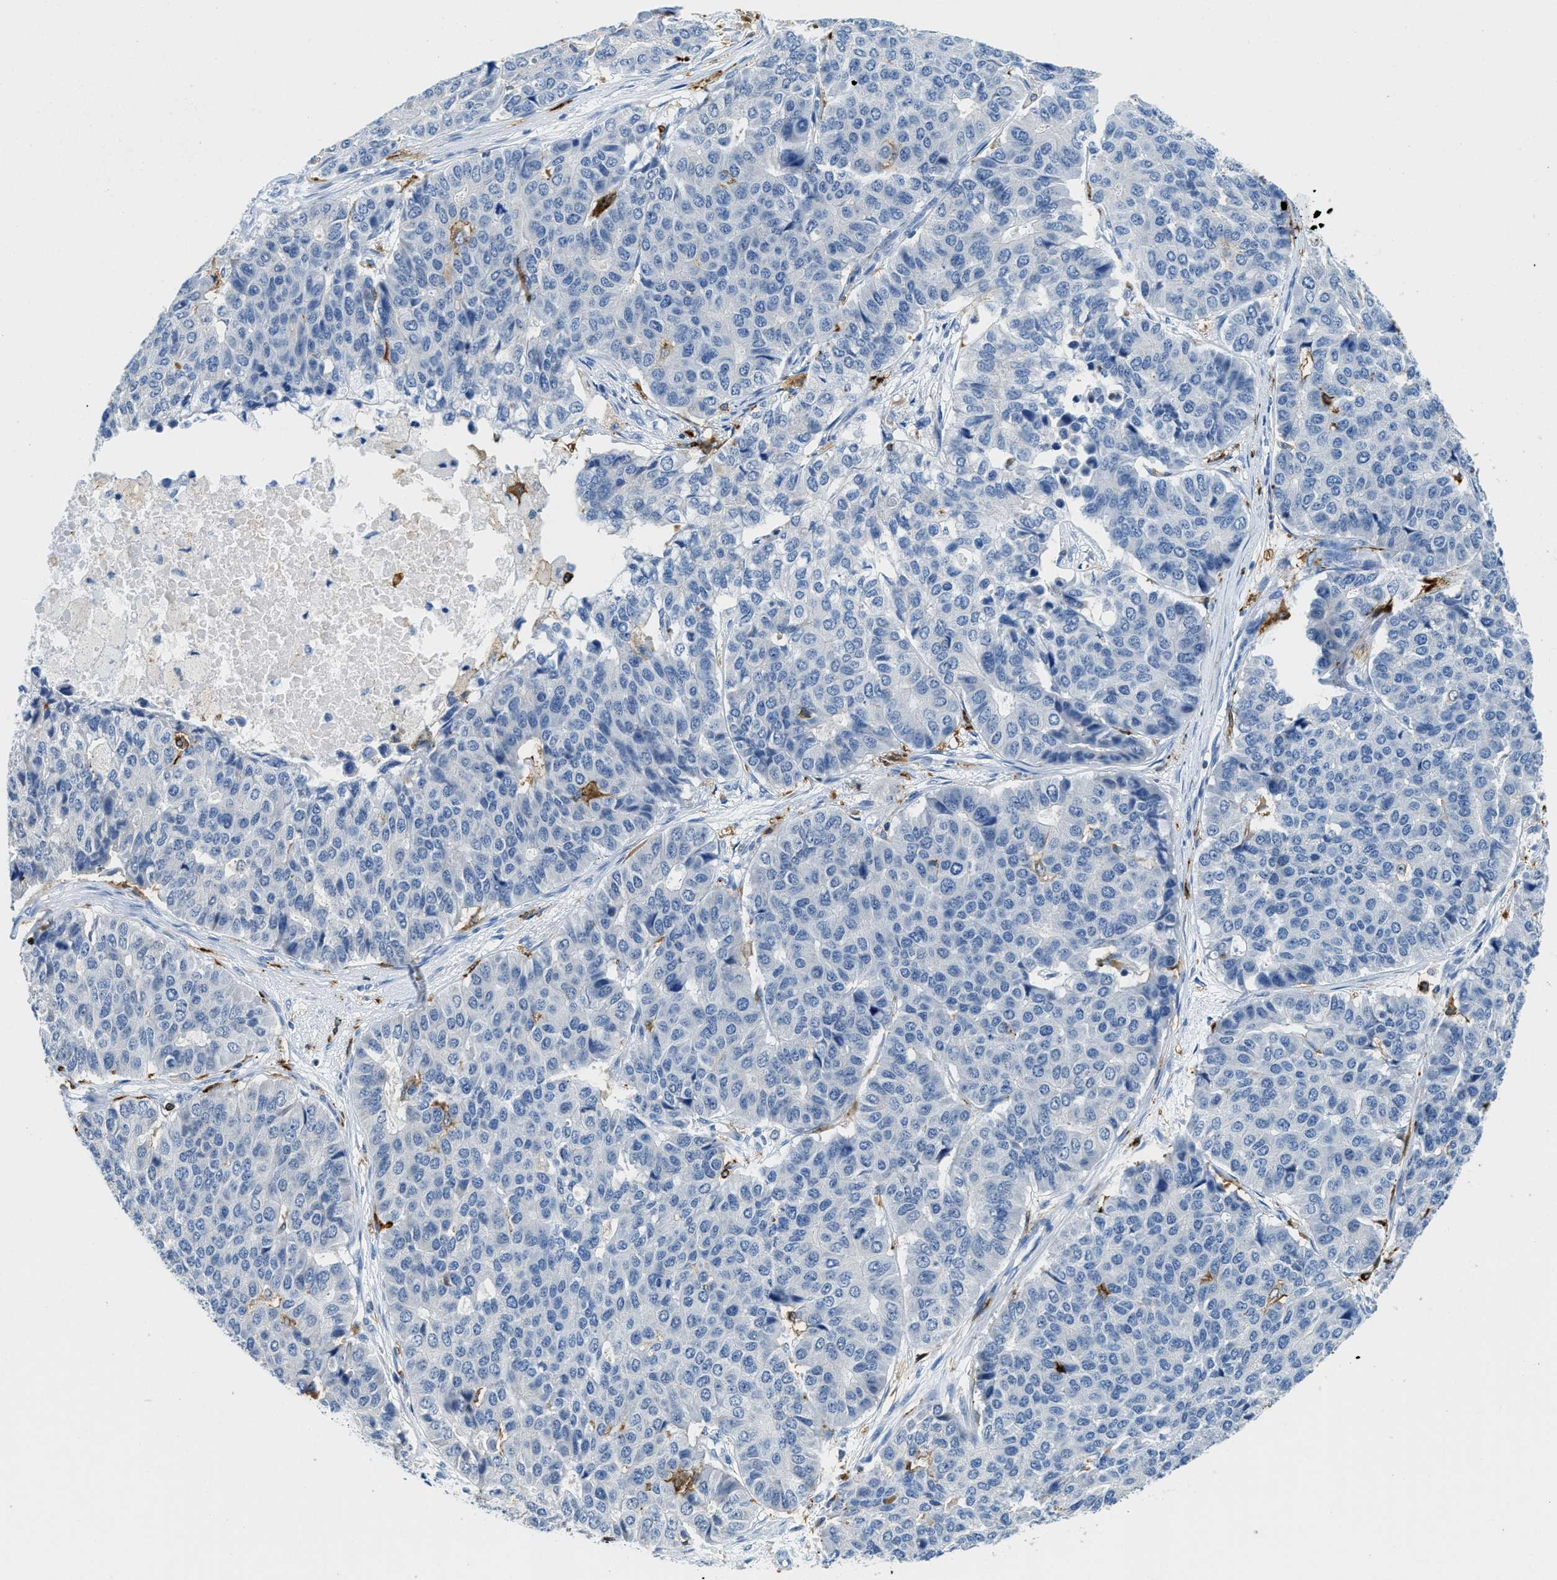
{"staining": {"intensity": "negative", "quantity": "none", "location": "none"}, "tissue": "pancreatic cancer", "cell_type": "Tumor cells", "image_type": "cancer", "snomed": [{"axis": "morphology", "description": "Adenocarcinoma, NOS"}, {"axis": "topography", "description": "Pancreas"}], "caption": "This is an immunohistochemistry histopathology image of human pancreatic cancer (adenocarcinoma). There is no positivity in tumor cells.", "gene": "CD226", "patient": {"sex": "male", "age": 50}}